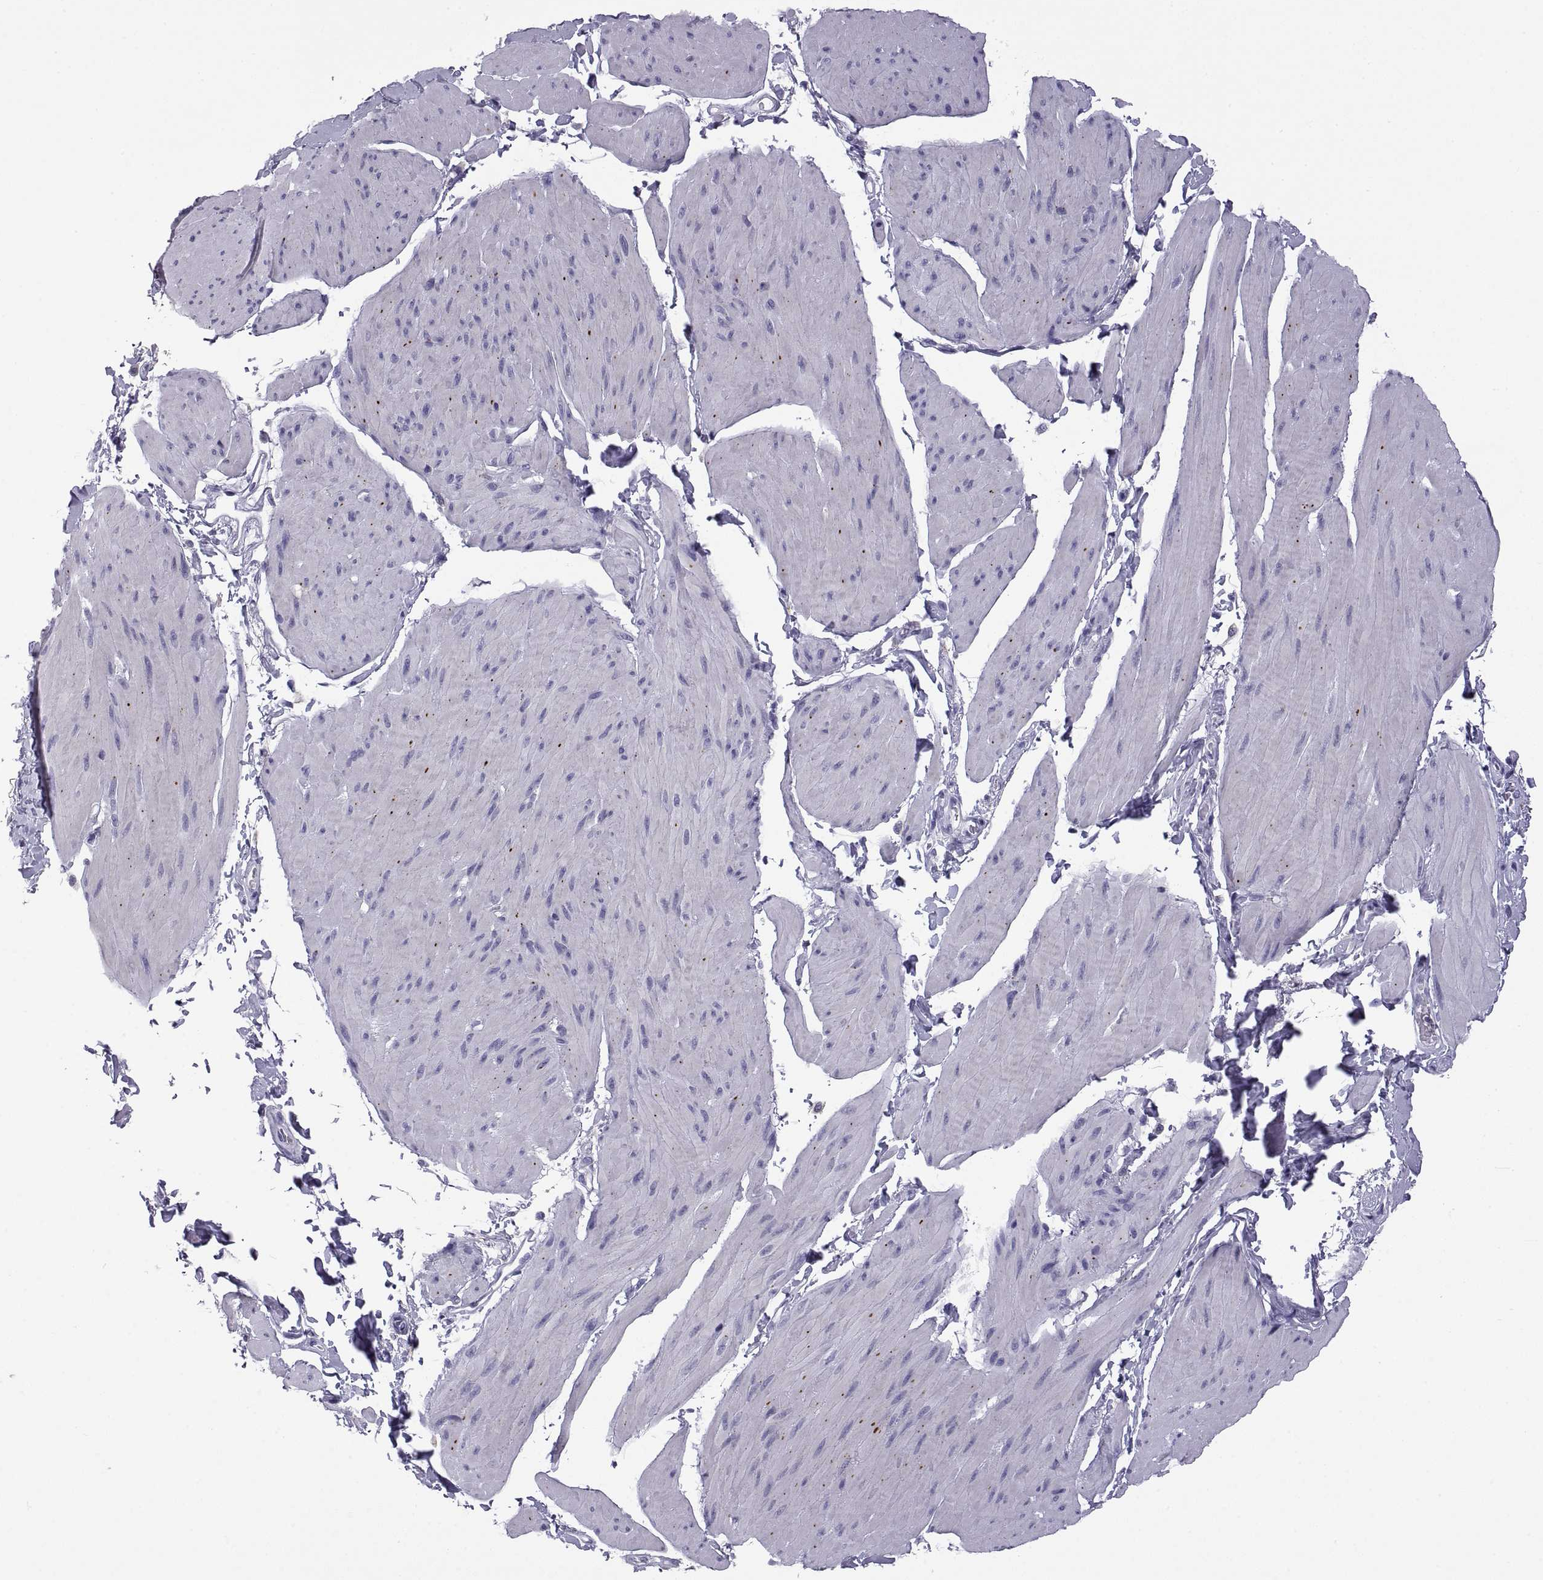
{"staining": {"intensity": "negative", "quantity": "none", "location": "none"}, "tissue": "smooth muscle", "cell_type": "Smooth muscle cells", "image_type": "normal", "snomed": [{"axis": "morphology", "description": "Normal tissue, NOS"}, {"axis": "topography", "description": "Adipose tissue"}, {"axis": "topography", "description": "Smooth muscle"}, {"axis": "topography", "description": "Peripheral nerve tissue"}], "caption": "Smooth muscle was stained to show a protein in brown. There is no significant expression in smooth muscle cells. (Stains: DAB IHC with hematoxylin counter stain, Microscopy: brightfield microscopy at high magnification).", "gene": "RGS19", "patient": {"sex": "male", "age": 83}}